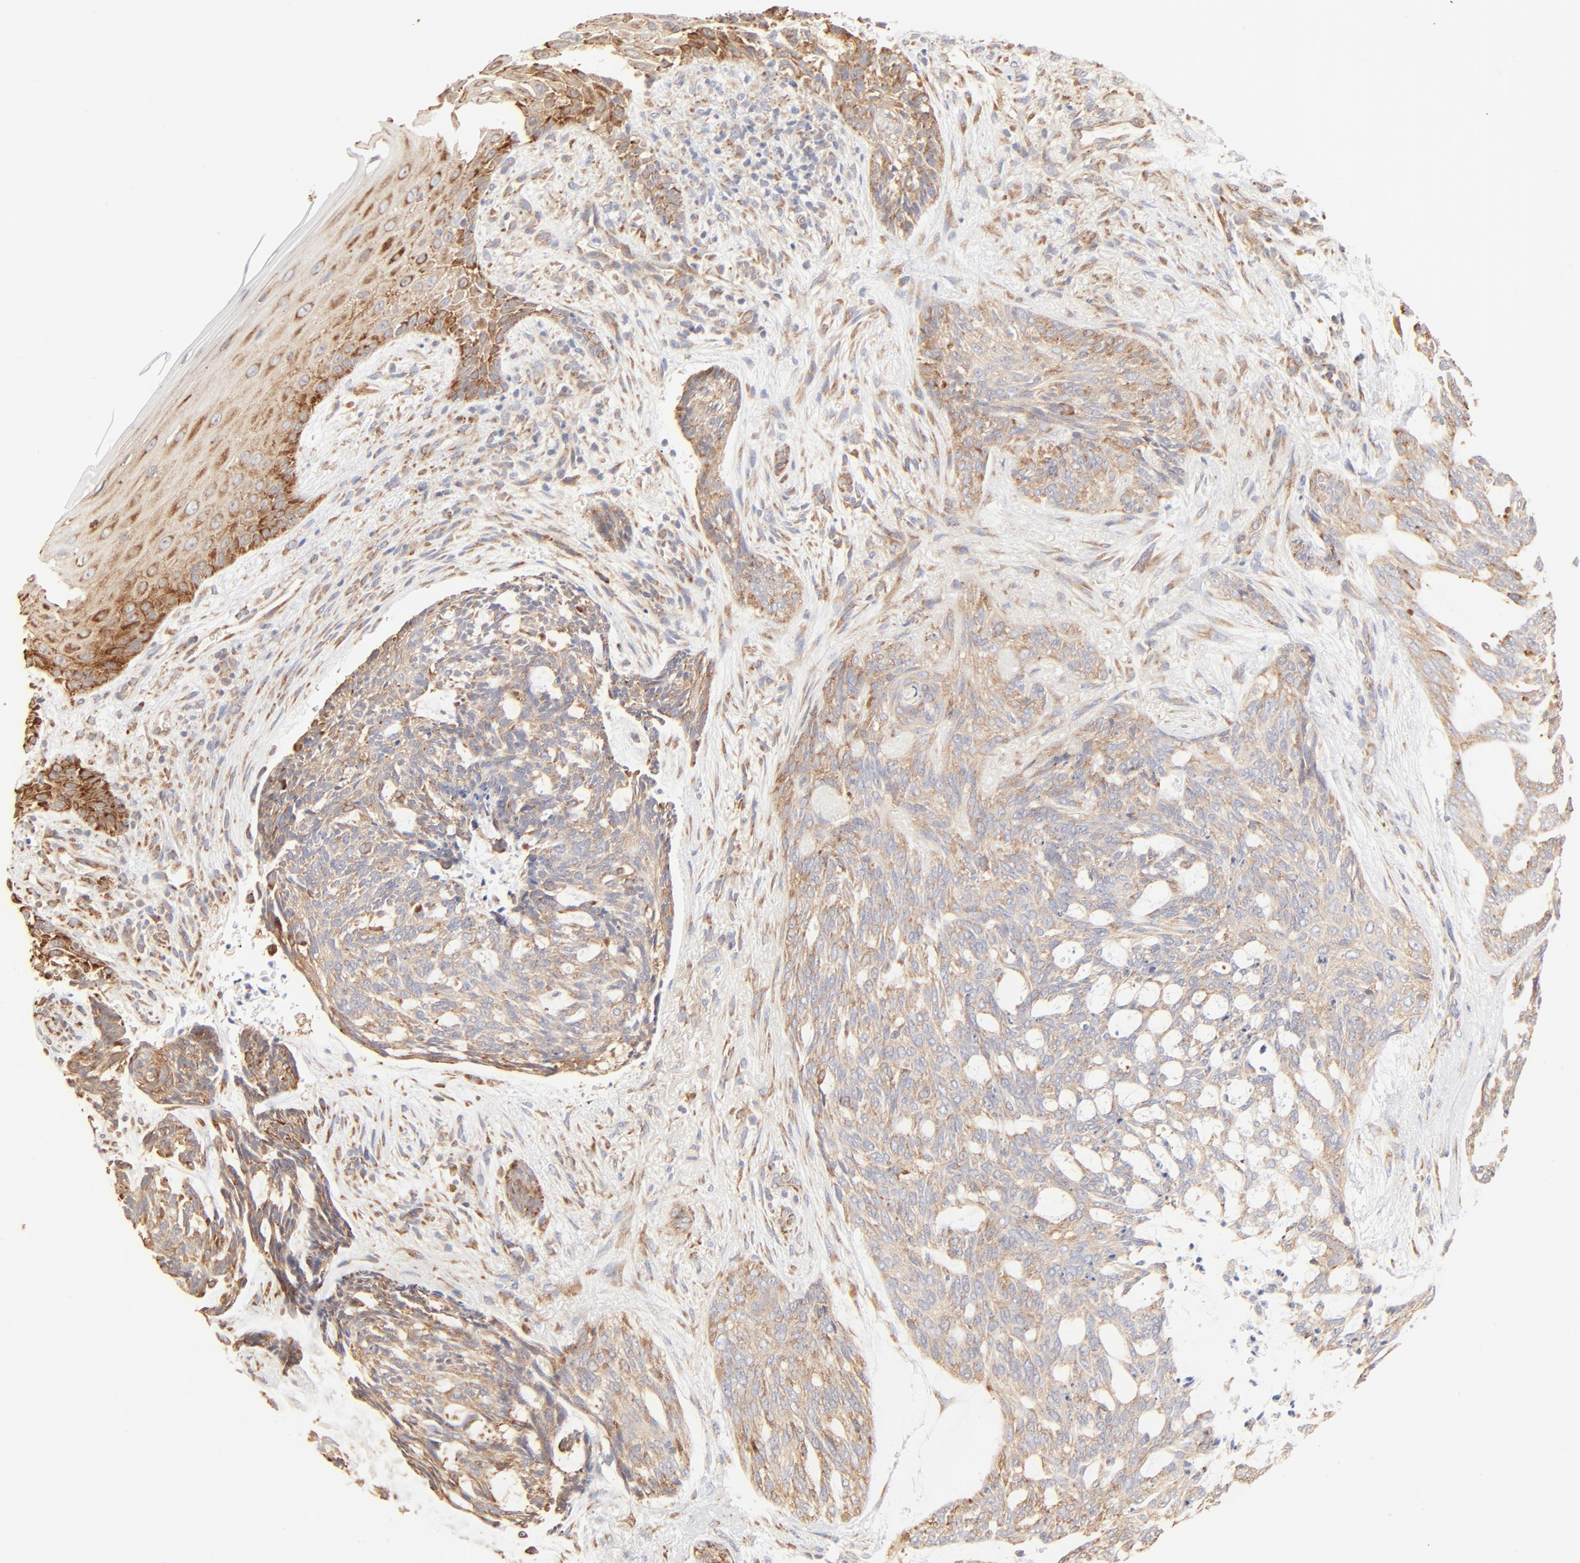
{"staining": {"intensity": "weak", "quantity": ">75%", "location": "cytoplasmic/membranous"}, "tissue": "skin cancer", "cell_type": "Tumor cells", "image_type": "cancer", "snomed": [{"axis": "morphology", "description": "Normal tissue, NOS"}, {"axis": "morphology", "description": "Basal cell carcinoma"}, {"axis": "topography", "description": "Skin"}], "caption": "The histopathology image displays staining of basal cell carcinoma (skin), revealing weak cytoplasmic/membranous protein positivity (brown color) within tumor cells. The protein is stained brown, and the nuclei are stained in blue (DAB (3,3'-diaminobenzidine) IHC with brightfield microscopy, high magnification).", "gene": "RPS20", "patient": {"sex": "female", "age": 71}}